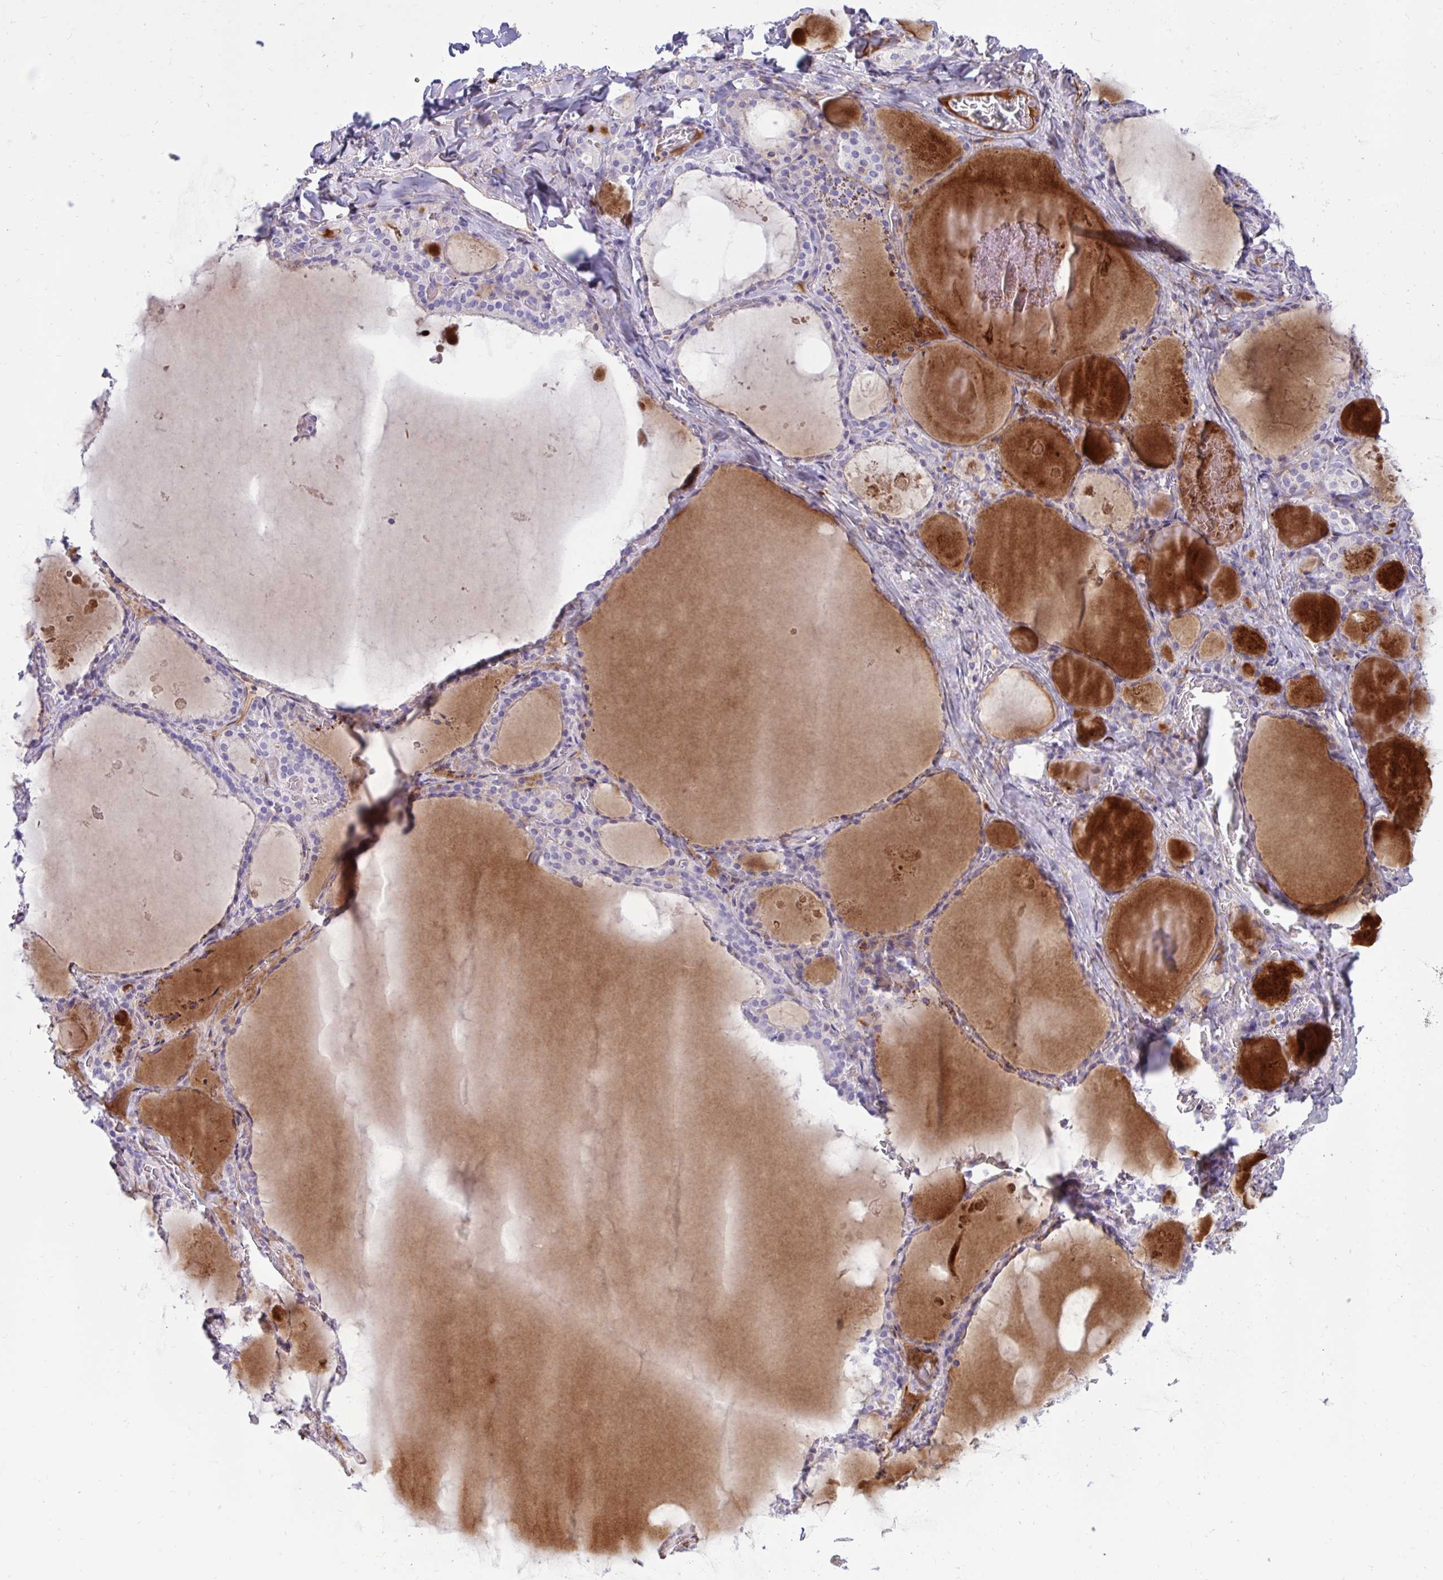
{"staining": {"intensity": "moderate", "quantity": "<25%", "location": "cytoplasmic/membranous"}, "tissue": "thyroid gland", "cell_type": "Glandular cells", "image_type": "normal", "snomed": [{"axis": "morphology", "description": "Normal tissue, NOS"}, {"axis": "topography", "description": "Thyroid gland"}], "caption": "The micrograph reveals staining of unremarkable thyroid gland, revealing moderate cytoplasmic/membranous protein positivity (brown color) within glandular cells.", "gene": "FAM219B", "patient": {"sex": "male", "age": 56}}